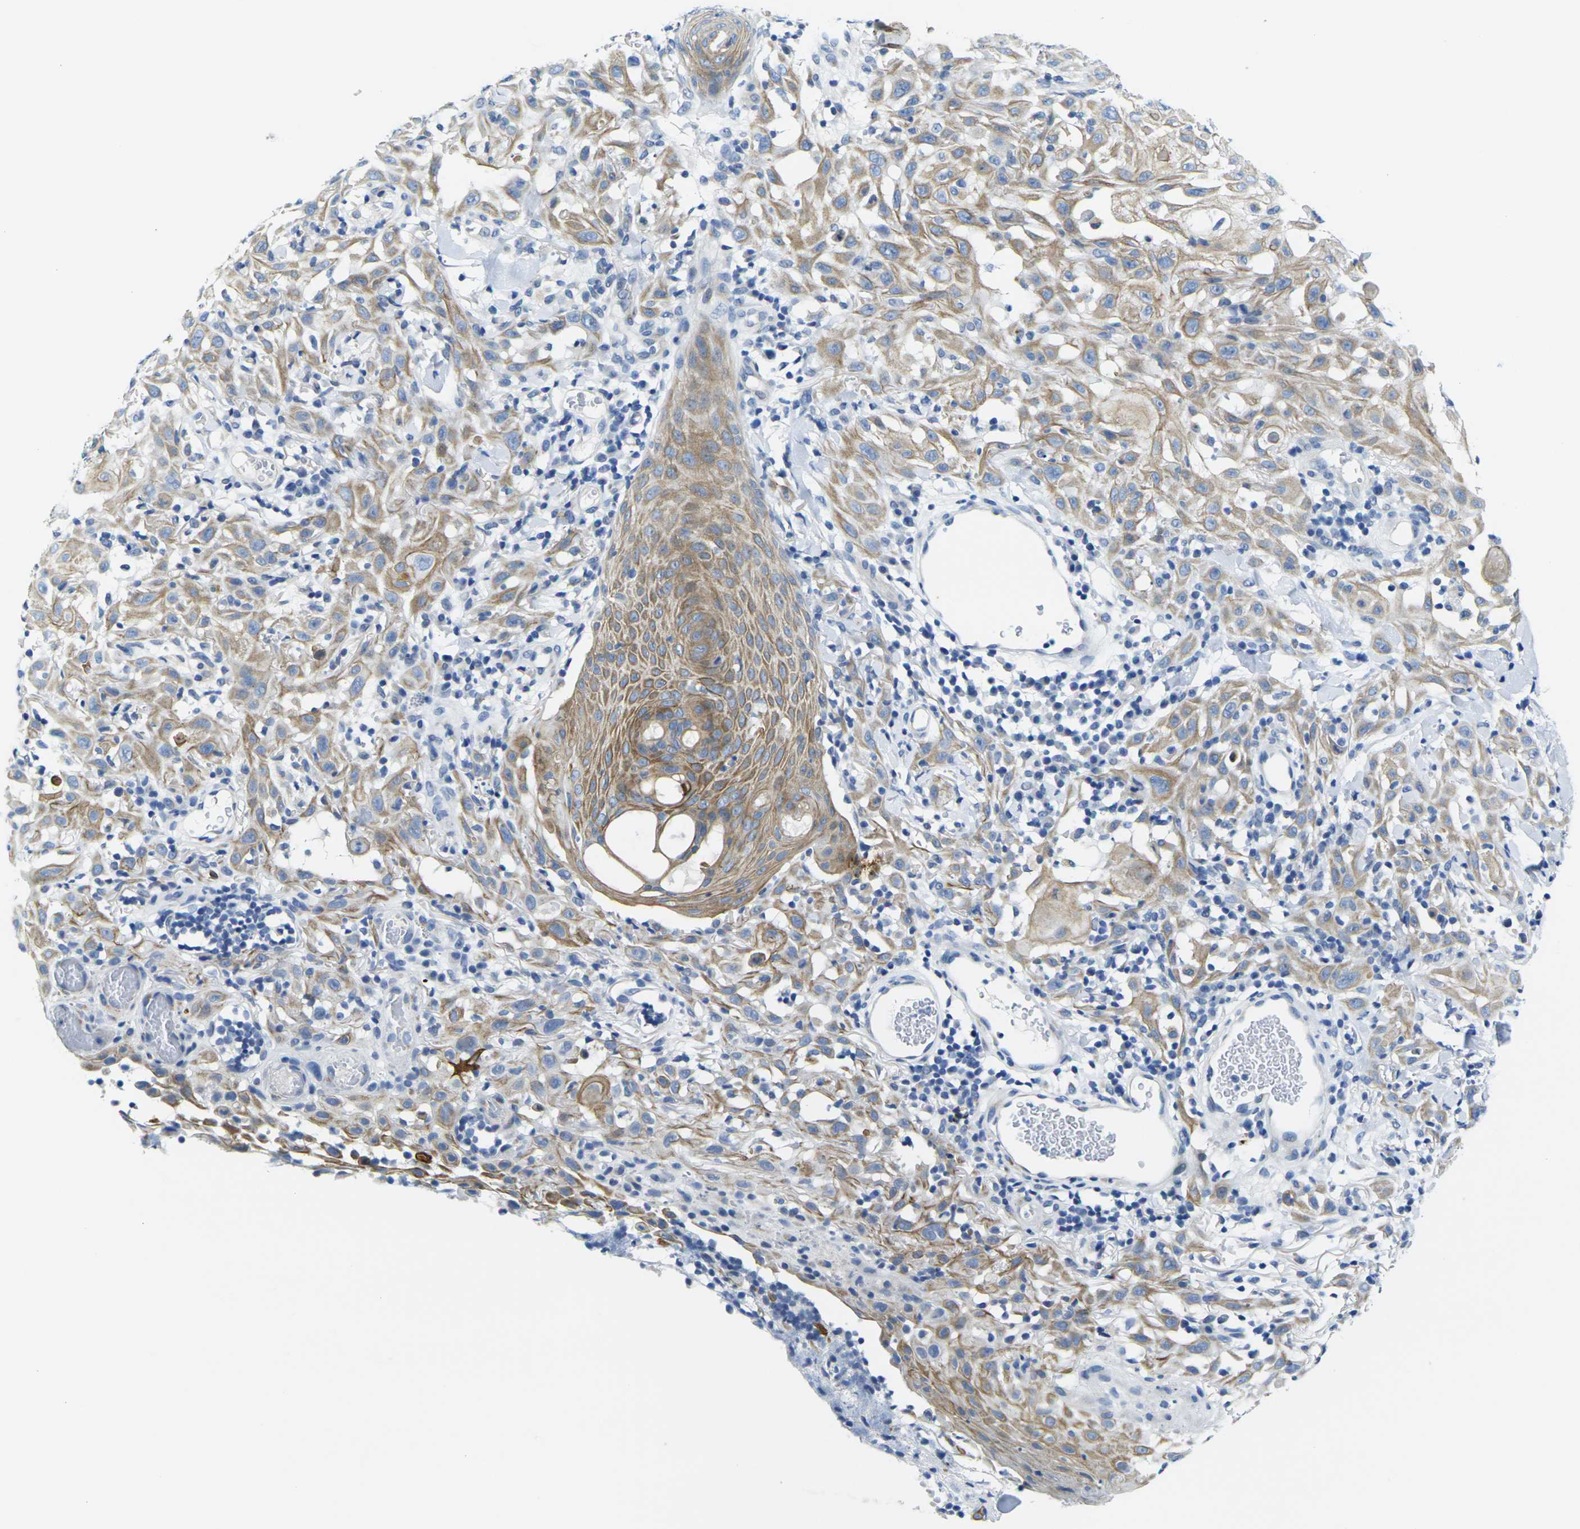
{"staining": {"intensity": "moderate", "quantity": "25%-75%", "location": "cytoplasmic/membranous"}, "tissue": "skin cancer", "cell_type": "Tumor cells", "image_type": "cancer", "snomed": [{"axis": "morphology", "description": "Squamous cell carcinoma, NOS"}, {"axis": "topography", "description": "Skin"}], "caption": "High-power microscopy captured an immunohistochemistry micrograph of skin squamous cell carcinoma, revealing moderate cytoplasmic/membranous staining in about 25%-75% of tumor cells.", "gene": "CRK", "patient": {"sex": "male", "age": 24}}